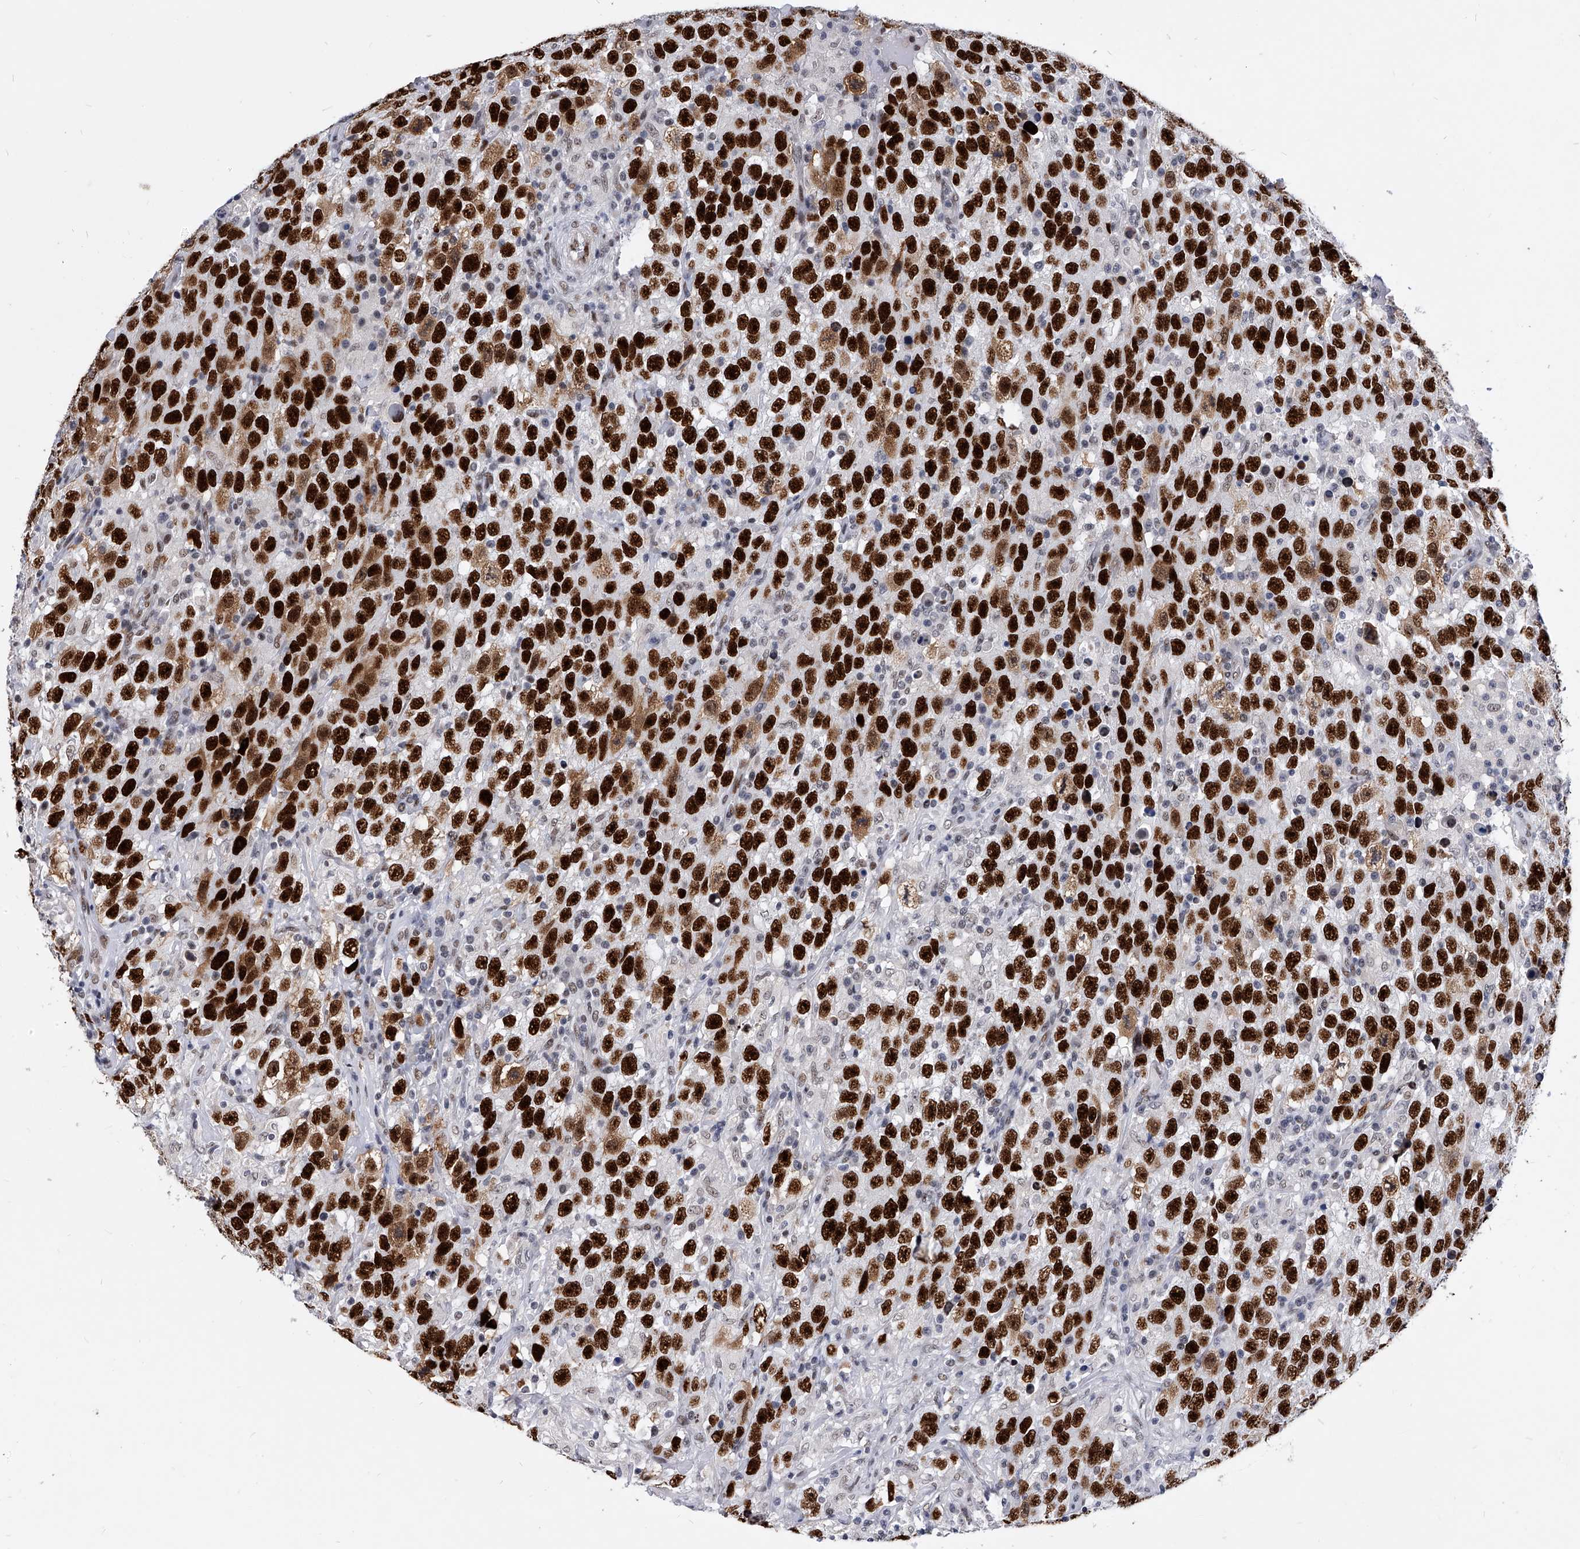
{"staining": {"intensity": "strong", "quantity": ">75%", "location": "nuclear"}, "tissue": "testis cancer", "cell_type": "Tumor cells", "image_type": "cancer", "snomed": [{"axis": "morphology", "description": "Seminoma, NOS"}, {"axis": "topography", "description": "Testis"}], "caption": "The photomicrograph exhibits staining of seminoma (testis), revealing strong nuclear protein positivity (brown color) within tumor cells. The staining was performed using DAB (3,3'-diaminobenzidine), with brown indicating positive protein expression. Nuclei are stained blue with hematoxylin.", "gene": "TESK2", "patient": {"sex": "male", "age": 65}}